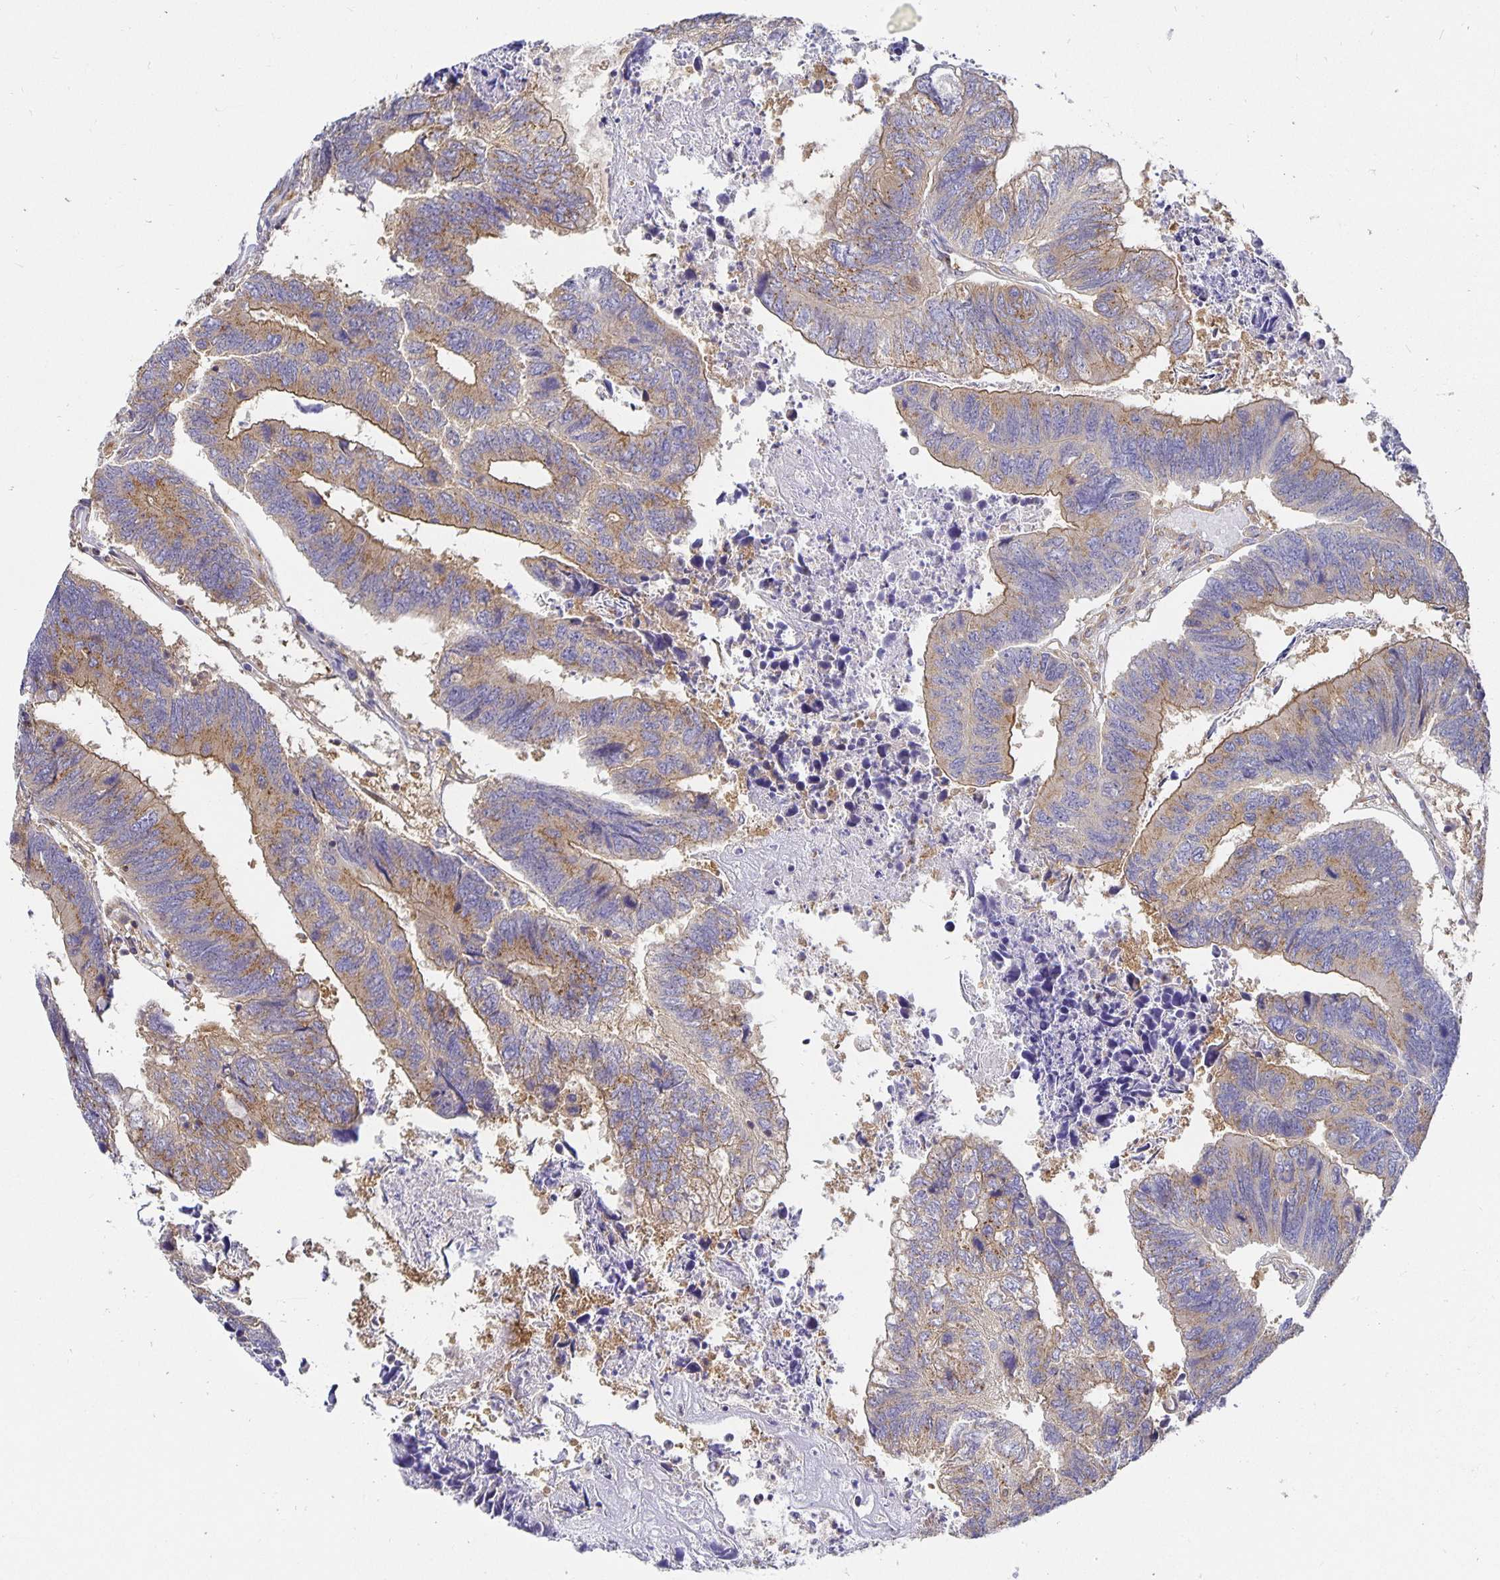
{"staining": {"intensity": "moderate", "quantity": ">75%", "location": "cytoplasmic/membranous"}, "tissue": "colorectal cancer", "cell_type": "Tumor cells", "image_type": "cancer", "snomed": [{"axis": "morphology", "description": "Adenocarcinoma, NOS"}, {"axis": "topography", "description": "Colon"}], "caption": "This histopathology image exhibits IHC staining of colorectal cancer (adenocarcinoma), with medium moderate cytoplasmic/membranous positivity in about >75% of tumor cells.", "gene": "USO1", "patient": {"sex": "female", "age": 67}}